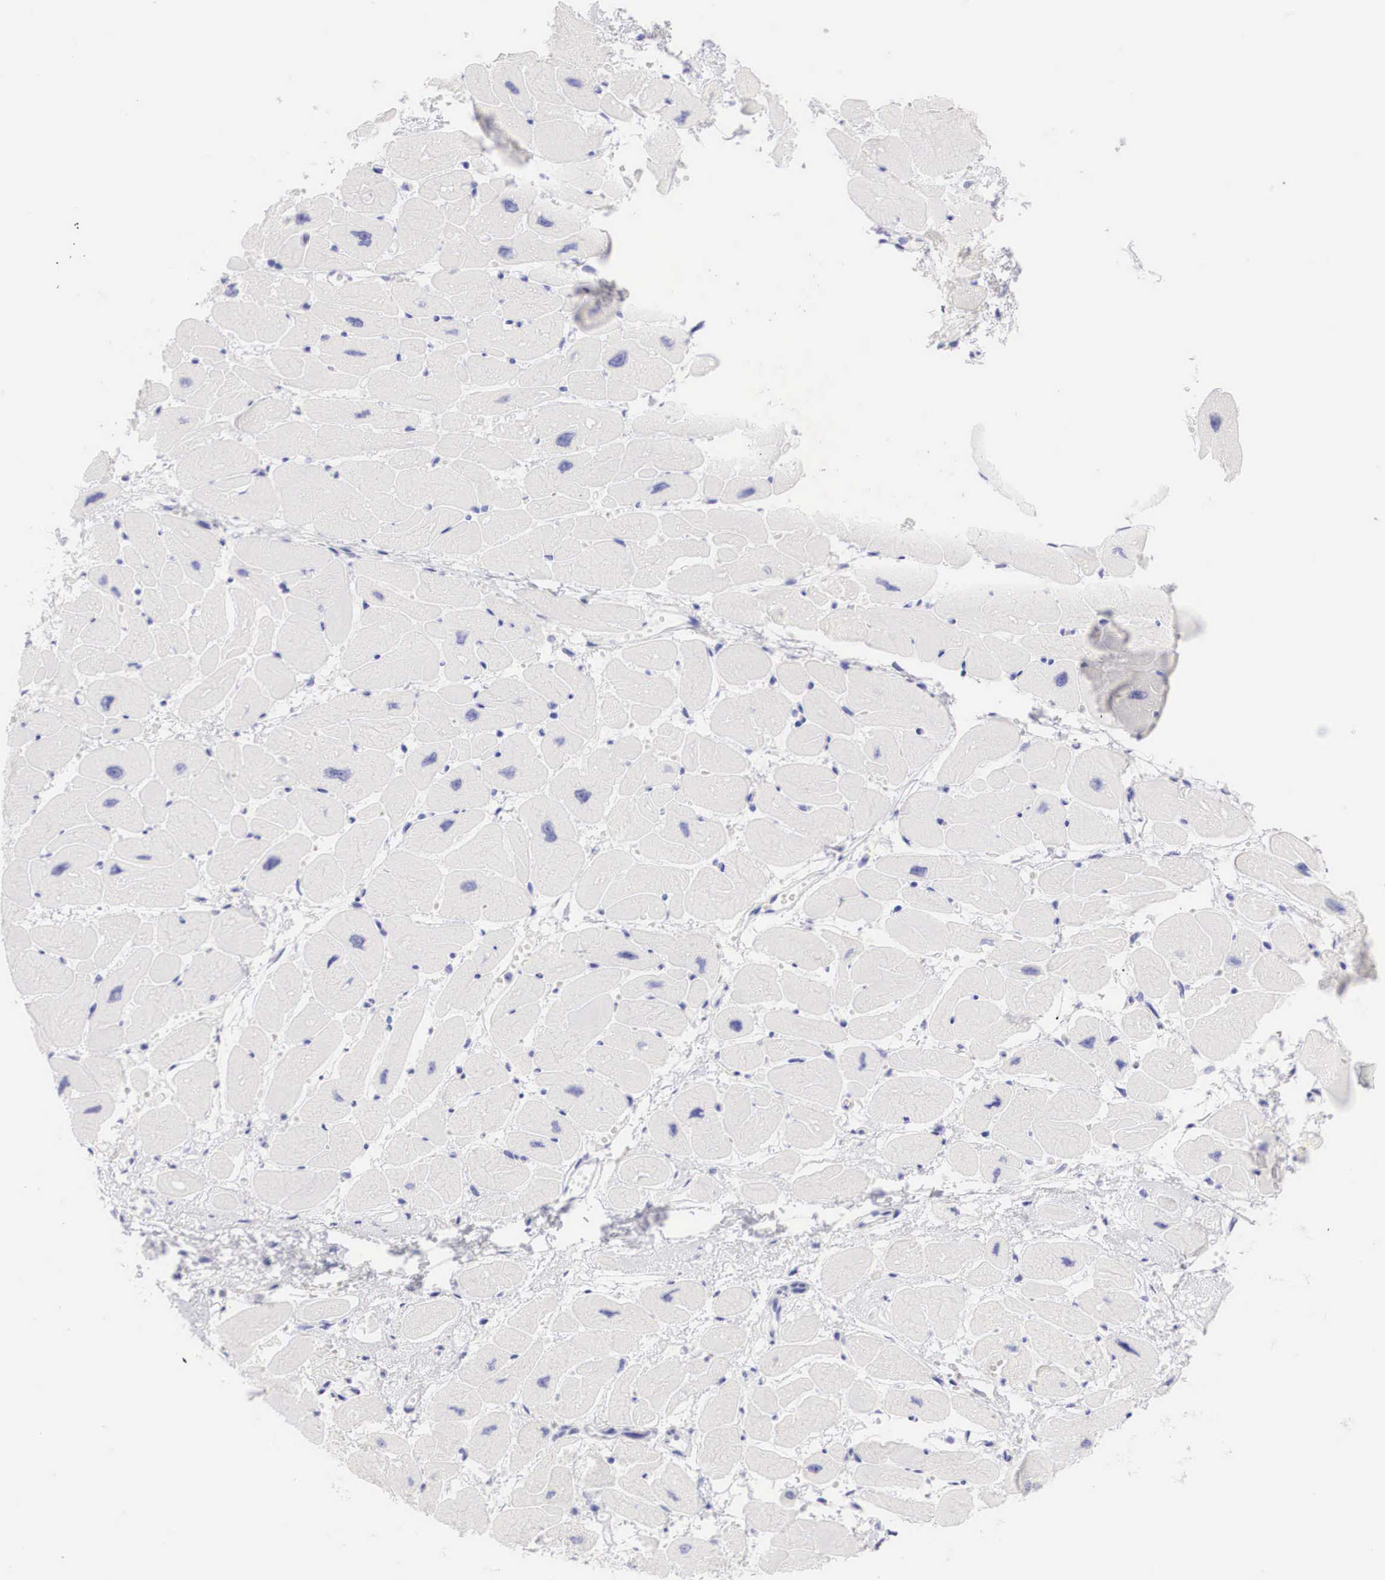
{"staining": {"intensity": "negative", "quantity": "none", "location": "none"}, "tissue": "heart muscle", "cell_type": "Cardiomyocytes", "image_type": "normal", "snomed": [{"axis": "morphology", "description": "Normal tissue, NOS"}, {"axis": "topography", "description": "Heart"}], "caption": "Immunohistochemical staining of unremarkable human heart muscle exhibits no significant expression in cardiomyocytes.", "gene": "TYR", "patient": {"sex": "female", "age": 54}}